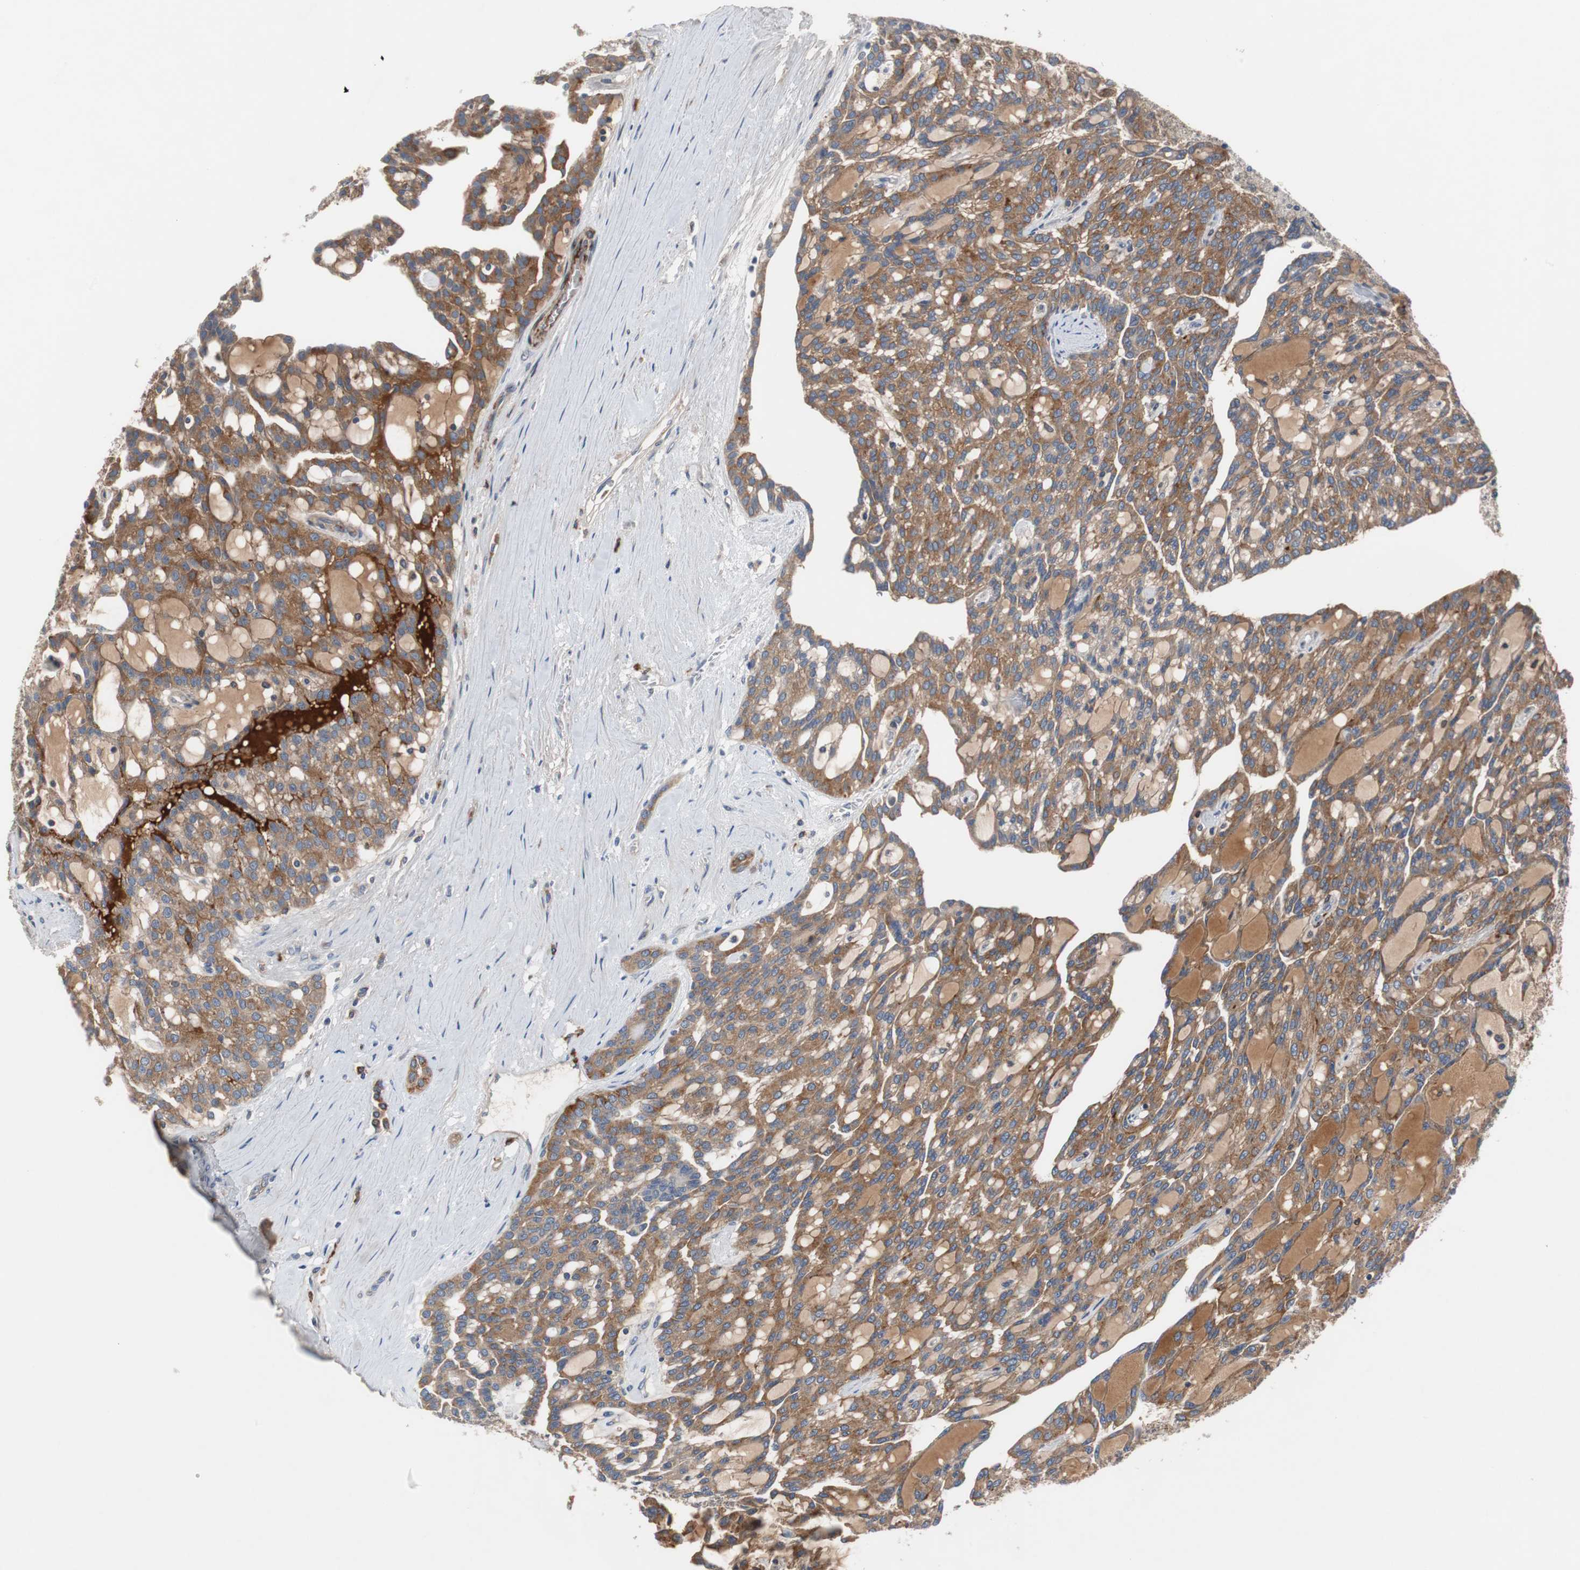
{"staining": {"intensity": "moderate", "quantity": ">75%", "location": "cytoplasmic/membranous"}, "tissue": "renal cancer", "cell_type": "Tumor cells", "image_type": "cancer", "snomed": [{"axis": "morphology", "description": "Adenocarcinoma, NOS"}, {"axis": "topography", "description": "Kidney"}], "caption": "Renal cancer (adenocarcinoma) stained for a protein displays moderate cytoplasmic/membranous positivity in tumor cells.", "gene": "SORT1", "patient": {"sex": "male", "age": 63}}